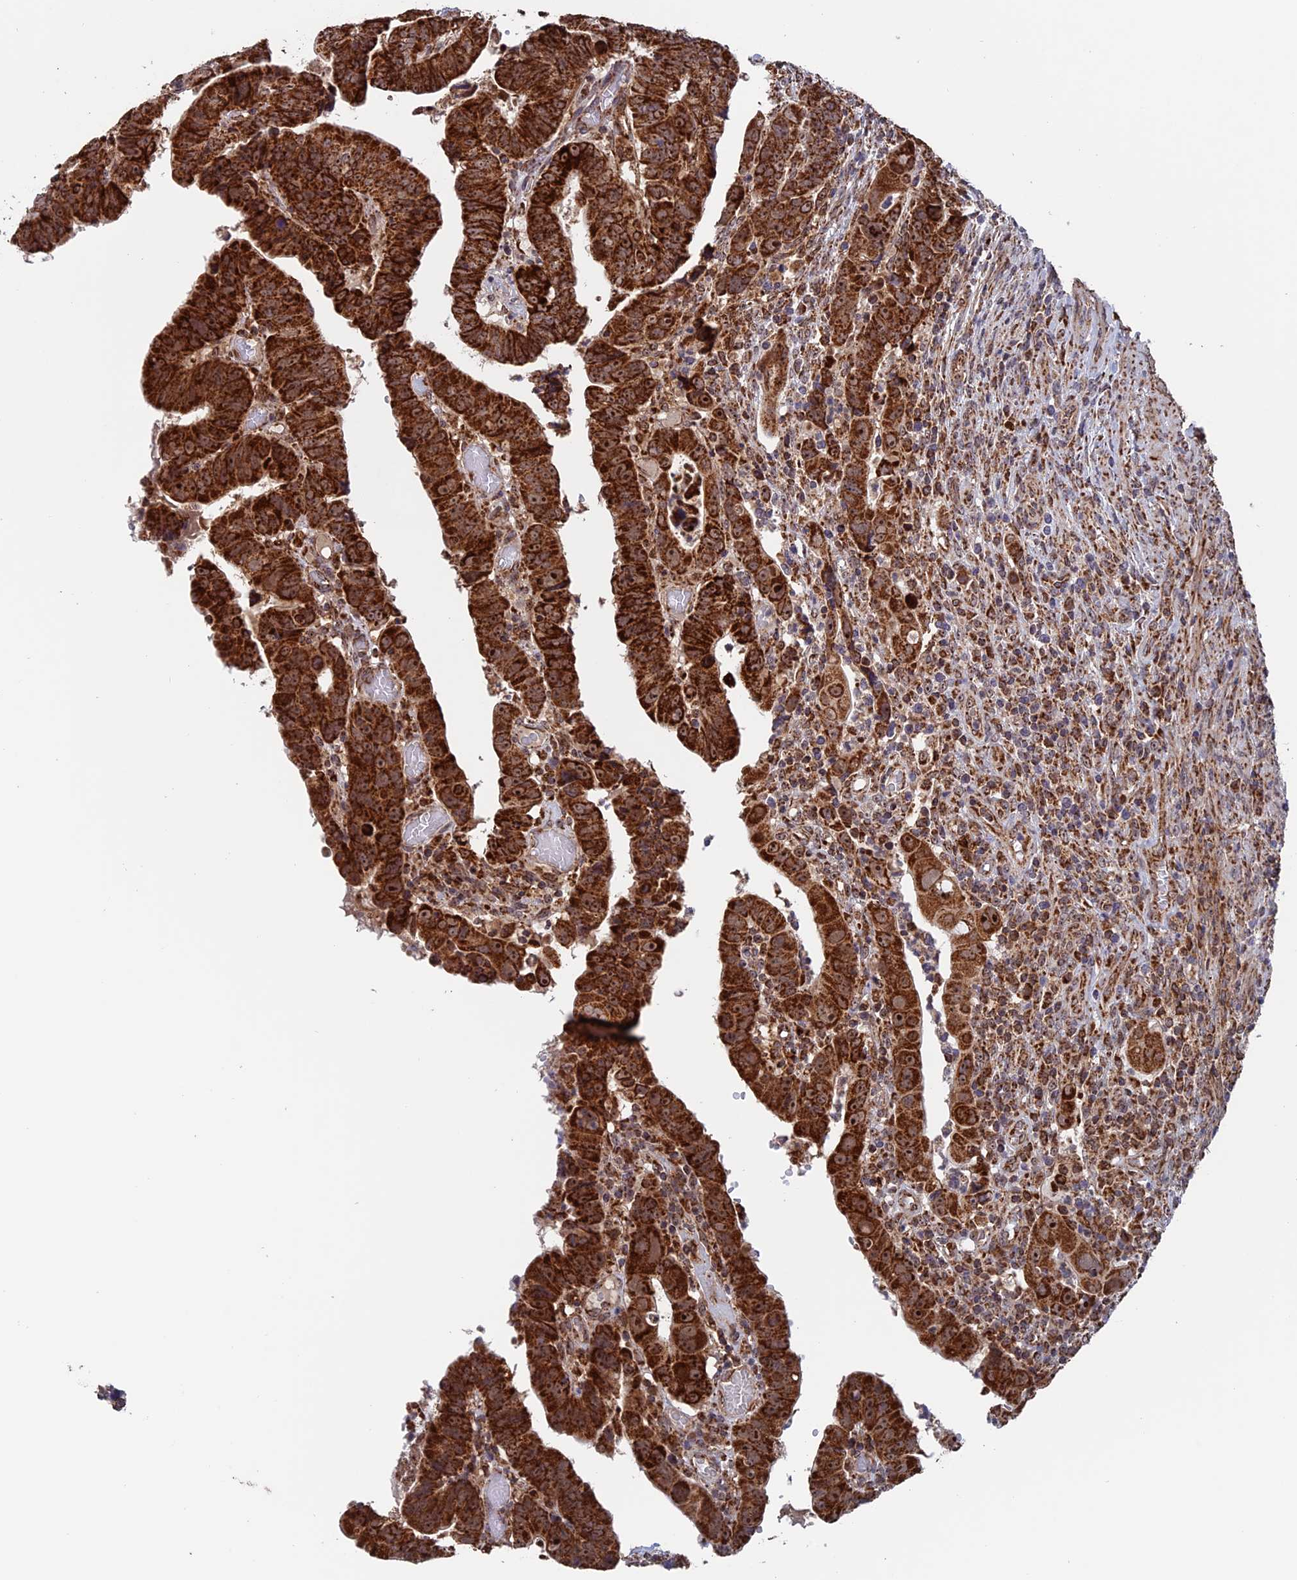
{"staining": {"intensity": "strong", "quantity": ">75%", "location": "cytoplasmic/membranous"}, "tissue": "colorectal cancer", "cell_type": "Tumor cells", "image_type": "cancer", "snomed": [{"axis": "morphology", "description": "Normal tissue, NOS"}, {"axis": "morphology", "description": "Adenocarcinoma, NOS"}, {"axis": "topography", "description": "Rectum"}], "caption": "Adenocarcinoma (colorectal) stained for a protein shows strong cytoplasmic/membranous positivity in tumor cells. Using DAB (3,3'-diaminobenzidine) (brown) and hematoxylin (blue) stains, captured at high magnification using brightfield microscopy.", "gene": "DTYMK", "patient": {"sex": "female", "age": 65}}